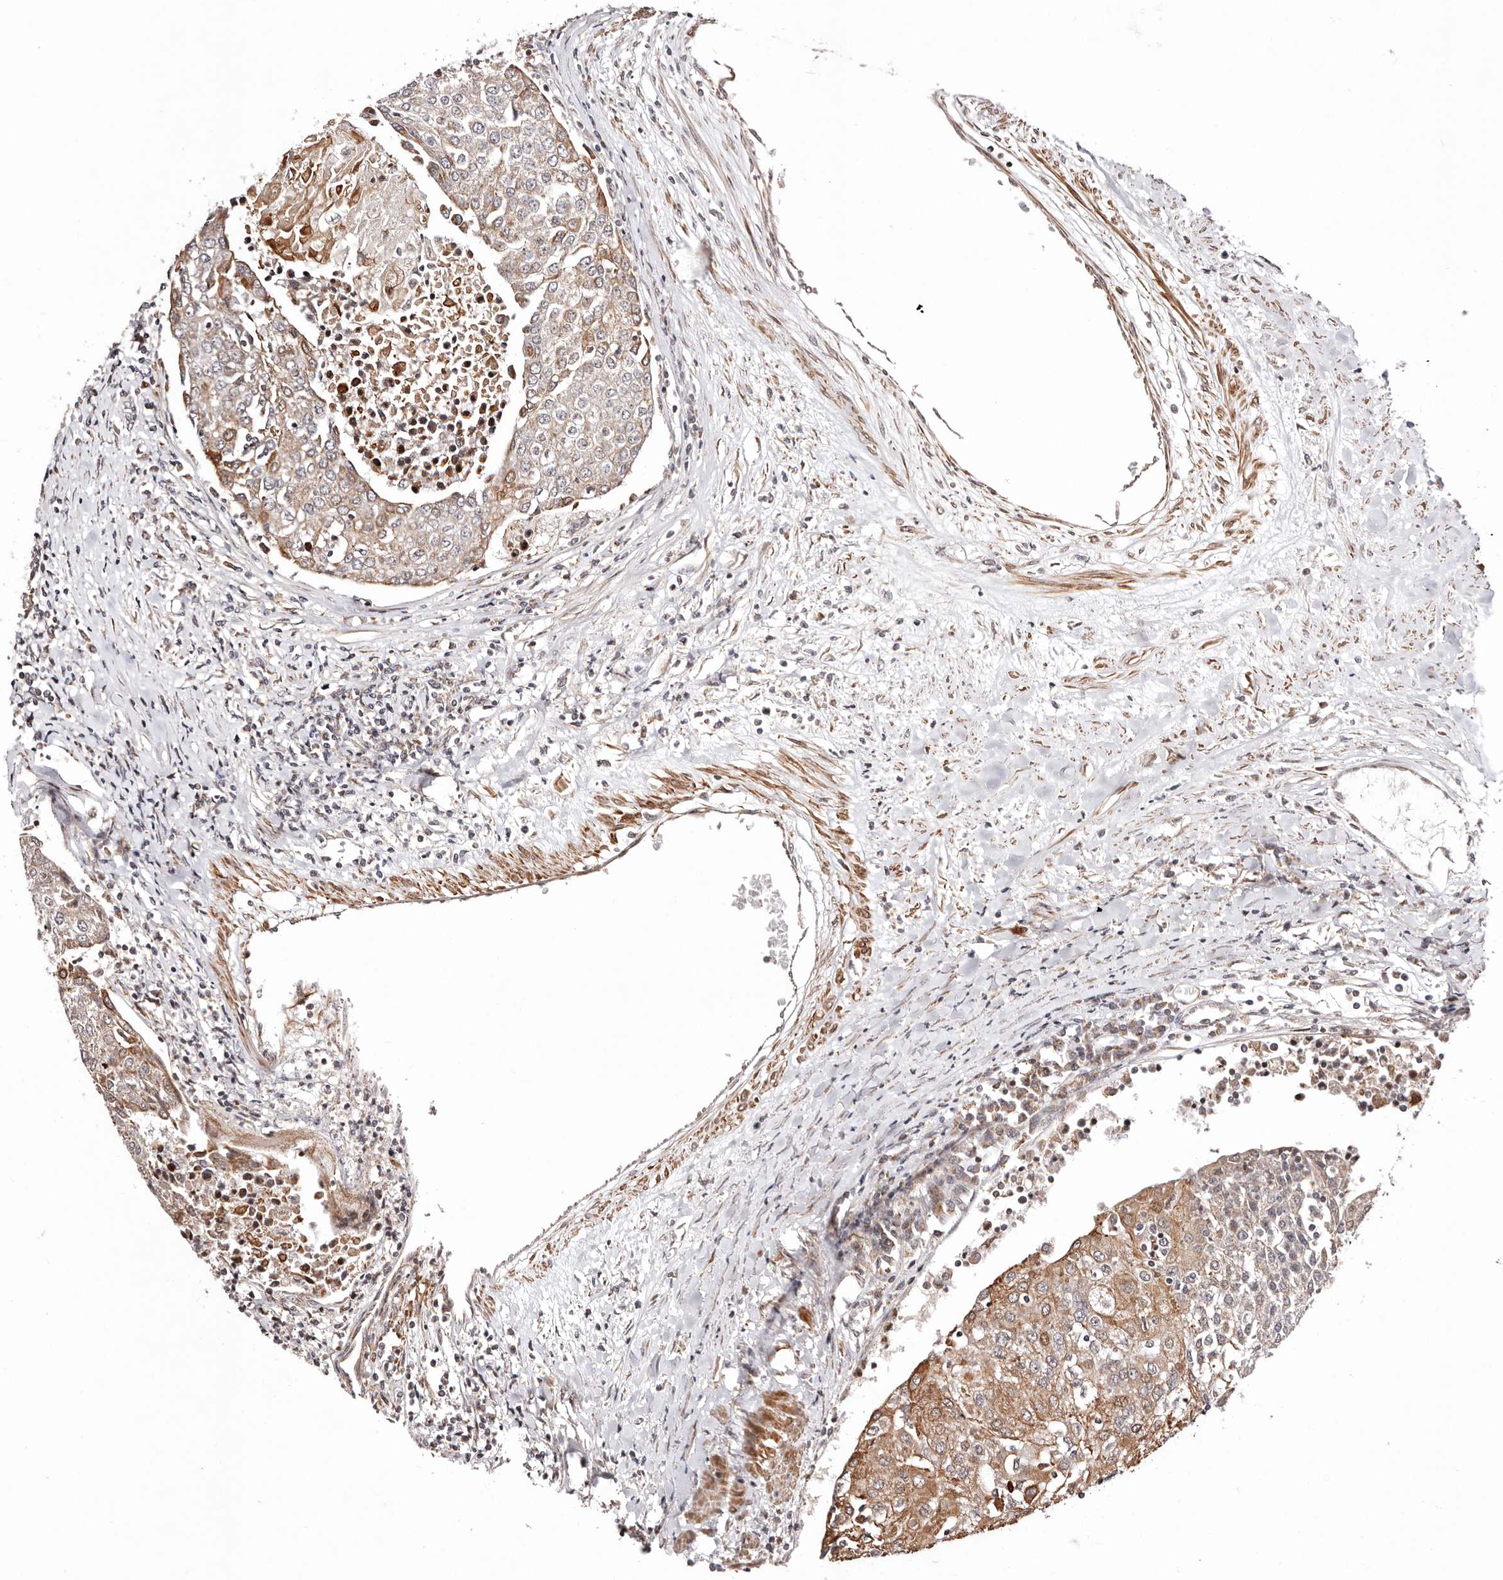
{"staining": {"intensity": "moderate", "quantity": "25%-75%", "location": "cytoplasmic/membranous"}, "tissue": "urothelial cancer", "cell_type": "Tumor cells", "image_type": "cancer", "snomed": [{"axis": "morphology", "description": "Urothelial carcinoma, High grade"}, {"axis": "topography", "description": "Urinary bladder"}], "caption": "This photomicrograph displays urothelial cancer stained with immunohistochemistry (IHC) to label a protein in brown. The cytoplasmic/membranous of tumor cells show moderate positivity for the protein. Nuclei are counter-stained blue.", "gene": "HIVEP3", "patient": {"sex": "female", "age": 85}}